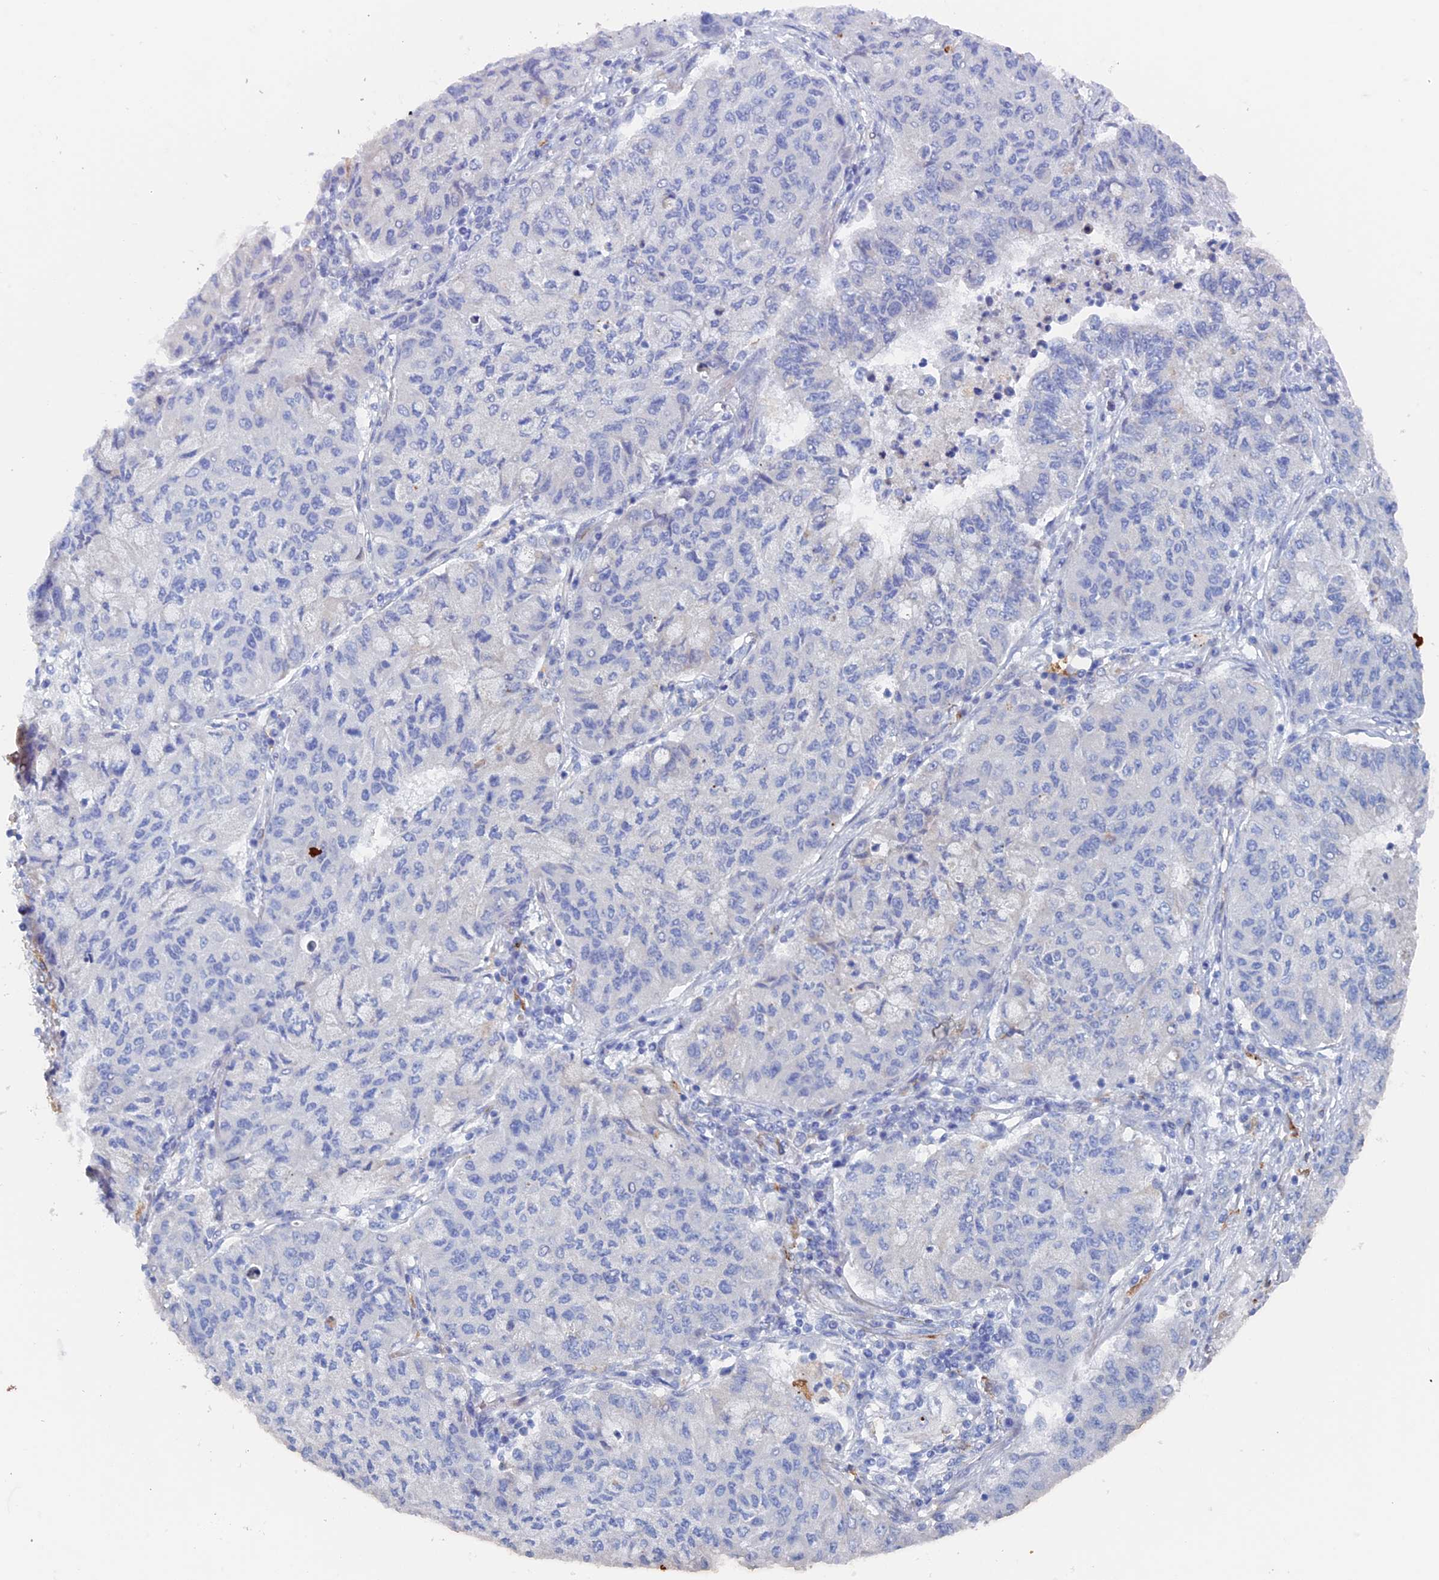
{"staining": {"intensity": "negative", "quantity": "none", "location": "none"}, "tissue": "lung cancer", "cell_type": "Tumor cells", "image_type": "cancer", "snomed": [{"axis": "morphology", "description": "Squamous cell carcinoma, NOS"}, {"axis": "topography", "description": "Lung"}], "caption": "High power microscopy histopathology image of an immunohistochemistry (IHC) histopathology image of squamous cell carcinoma (lung), revealing no significant staining in tumor cells.", "gene": "COG7", "patient": {"sex": "male", "age": 74}}